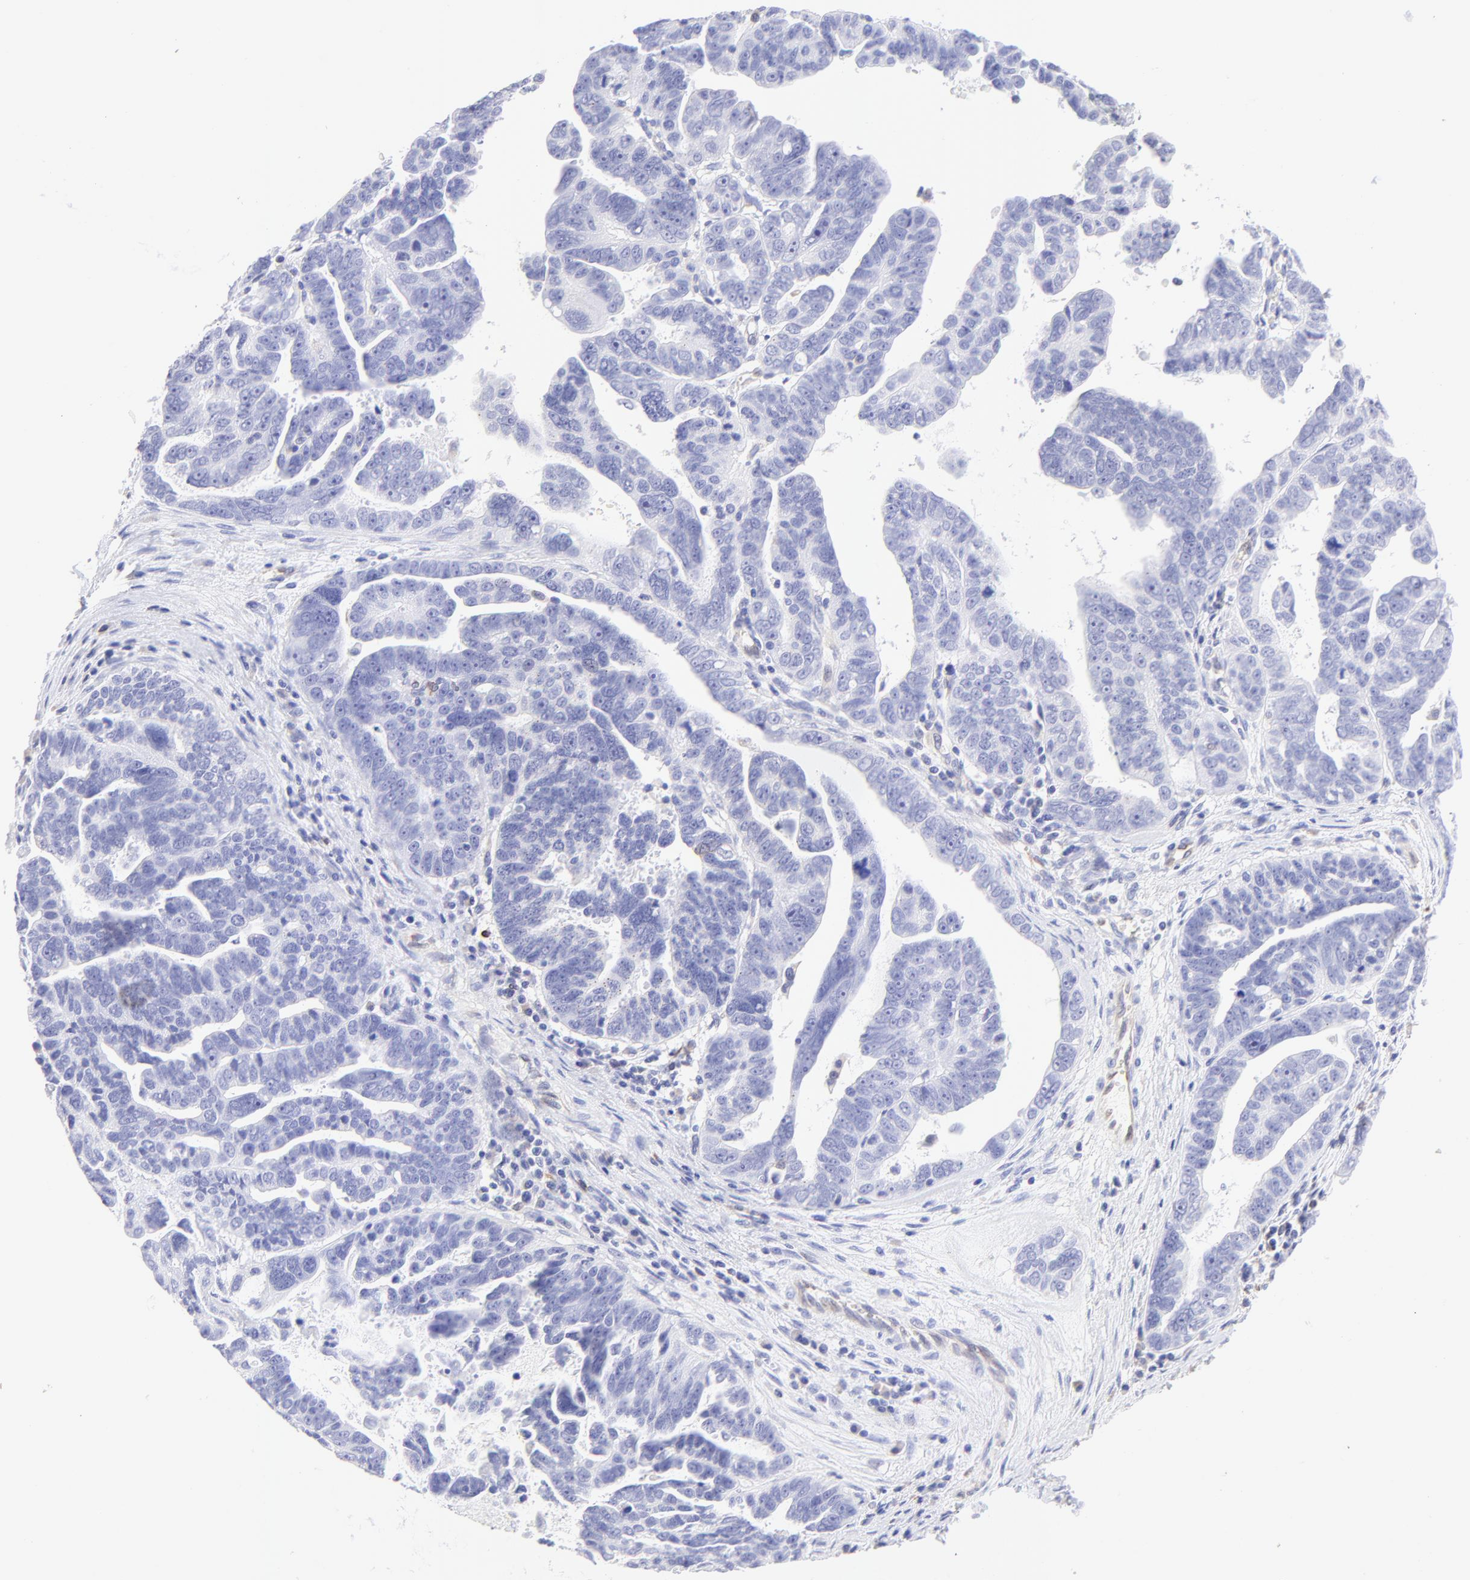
{"staining": {"intensity": "negative", "quantity": "none", "location": "none"}, "tissue": "ovarian cancer", "cell_type": "Tumor cells", "image_type": "cancer", "snomed": [{"axis": "morphology", "description": "Carcinoma, endometroid"}, {"axis": "morphology", "description": "Cystadenocarcinoma, serous, NOS"}, {"axis": "topography", "description": "Ovary"}], "caption": "Tumor cells show no significant staining in endometroid carcinoma (ovarian). The staining is performed using DAB brown chromogen with nuclei counter-stained in using hematoxylin.", "gene": "IRAG2", "patient": {"sex": "female", "age": 45}}